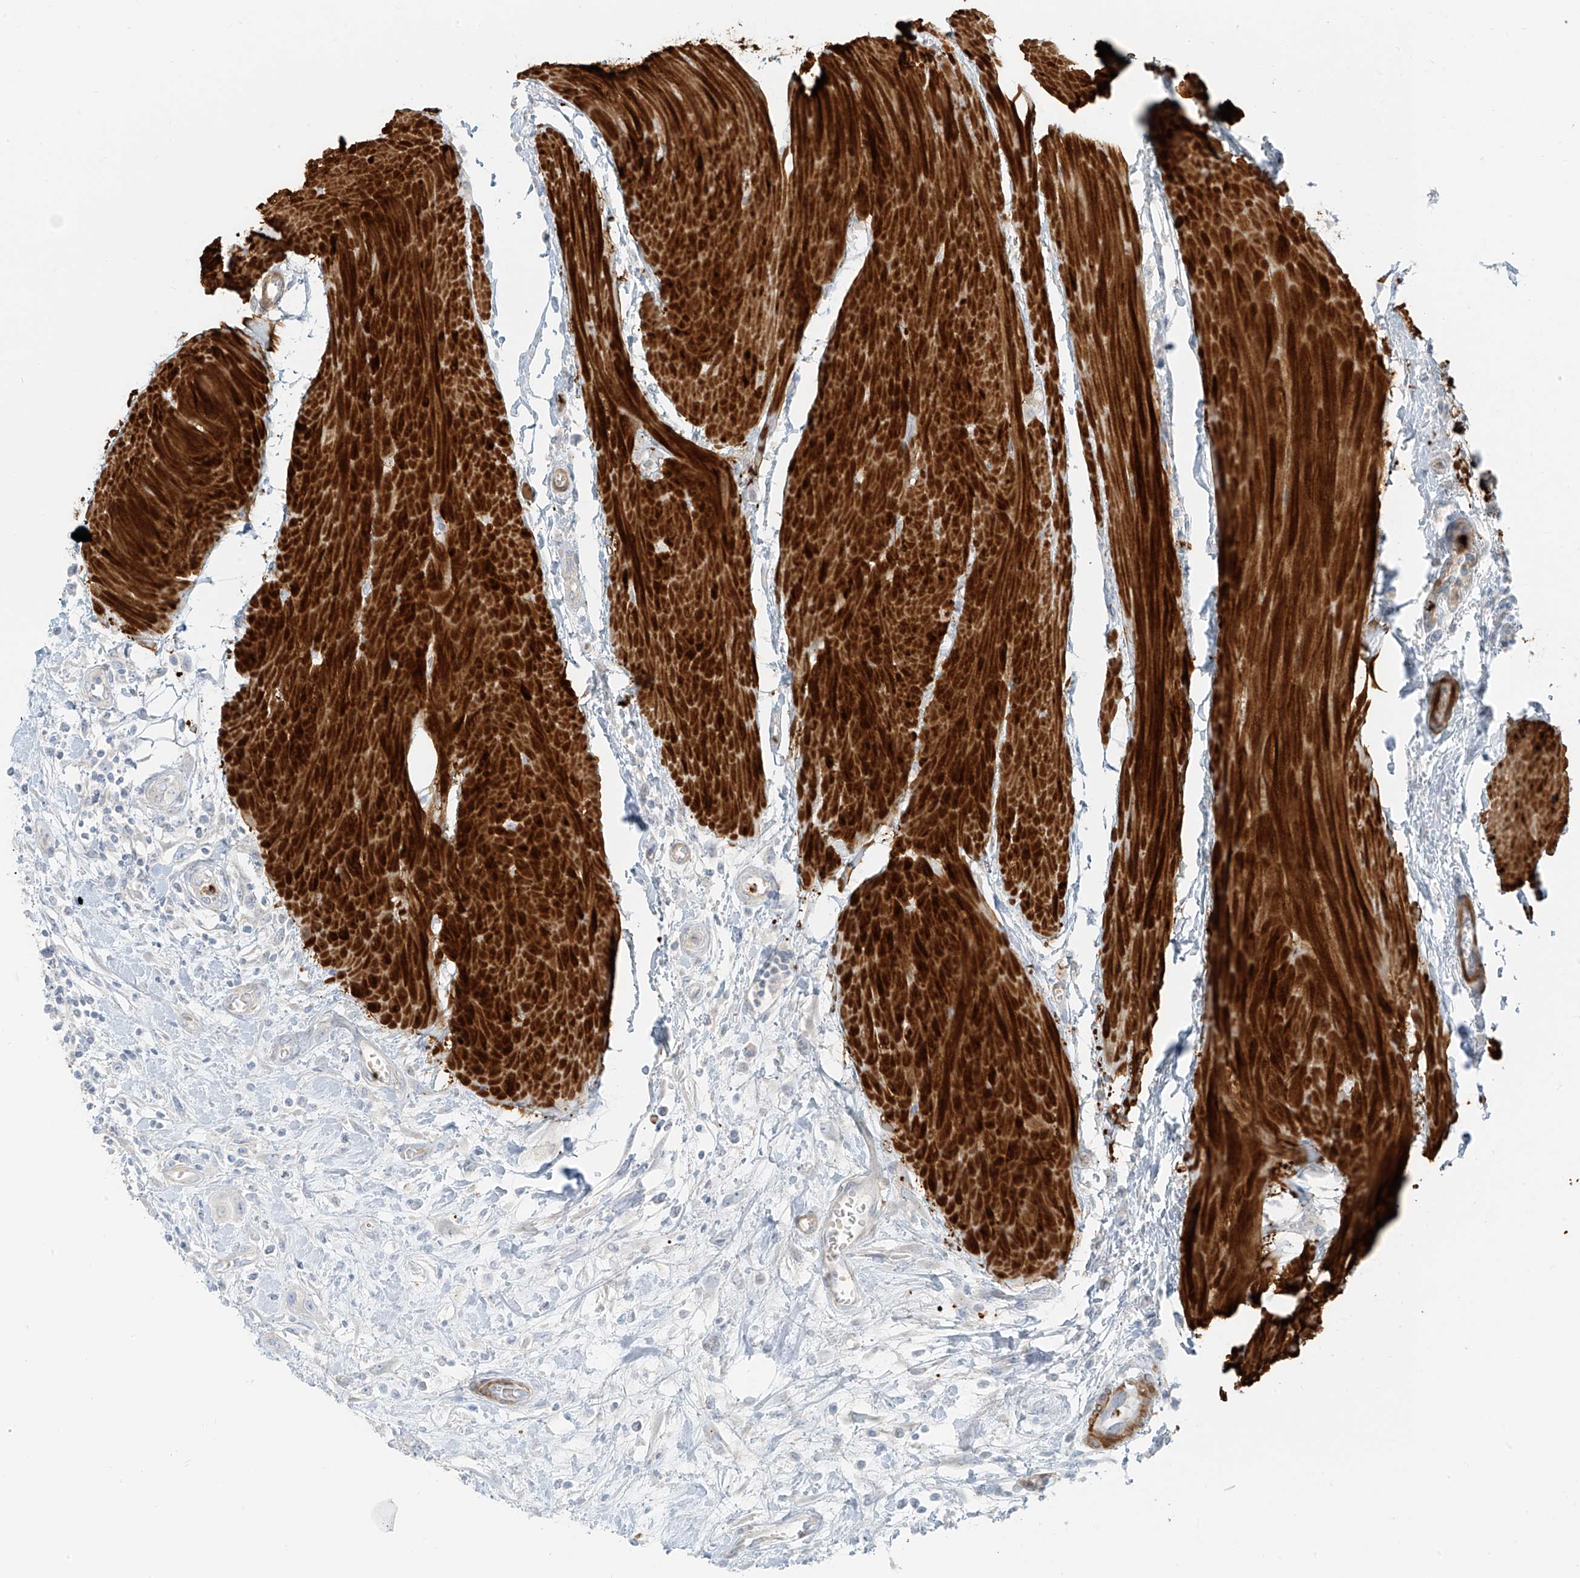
{"staining": {"intensity": "negative", "quantity": "none", "location": "none"}, "tissue": "urothelial cancer", "cell_type": "Tumor cells", "image_type": "cancer", "snomed": [{"axis": "morphology", "description": "Urothelial carcinoma, High grade"}, {"axis": "topography", "description": "Urinary bladder"}], "caption": "DAB (3,3'-diaminobenzidine) immunohistochemical staining of human high-grade urothelial carcinoma displays no significant expression in tumor cells. (IHC, brightfield microscopy, high magnification).", "gene": "SMCP", "patient": {"sex": "male", "age": 50}}